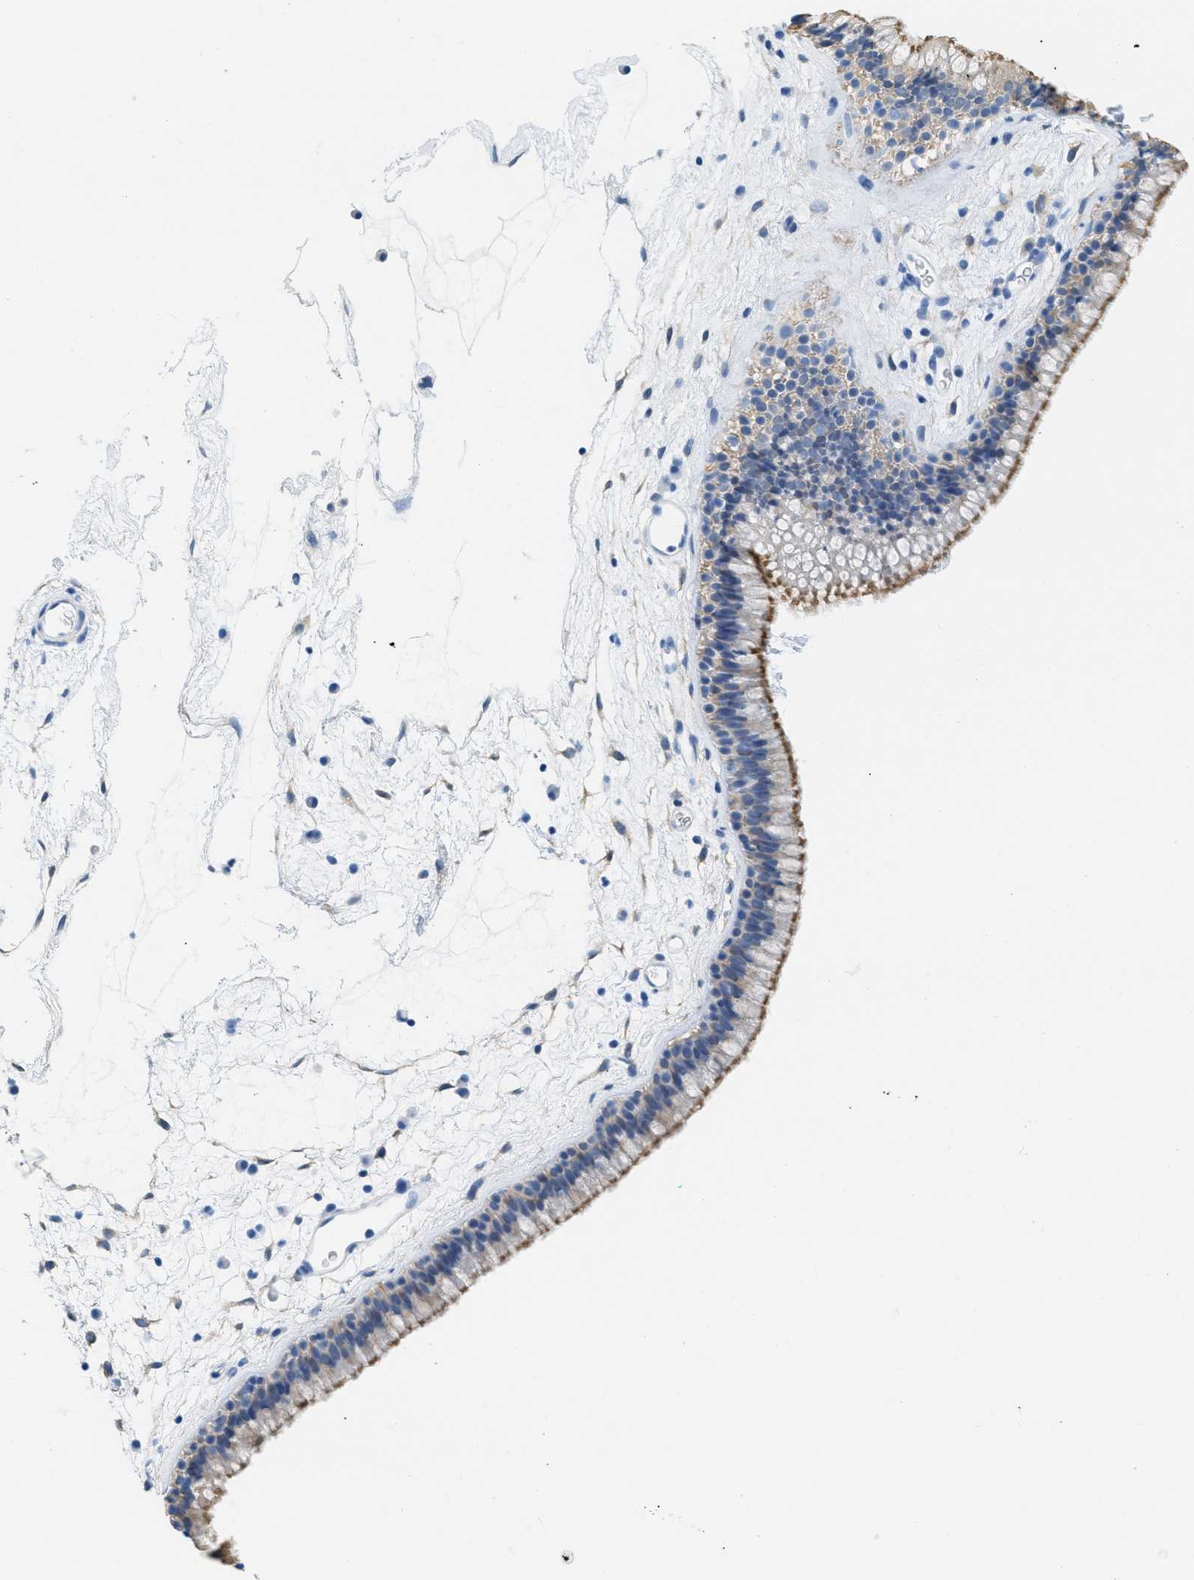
{"staining": {"intensity": "moderate", "quantity": "25%-75%", "location": "cytoplasmic/membranous"}, "tissue": "nasopharynx", "cell_type": "Respiratory epithelial cells", "image_type": "normal", "snomed": [{"axis": "morphology", "description": "Normal tissue, NOS"}, {"axis": "morphology", "description": "Inflammation, NOS"}, {"axis": "topography", "description": "Nasopharynx"}], "caption": "Immunohistochemical staining of normal nasopharynx shows 25%-75% levels of moderate cytoplasmic/membranous protein expression in about 25%-75% of respiratory epithelial cells. Nuclei are stained in blue.", "gene": "ASGR1", "patient": {"sex": "male", "age": 48}}